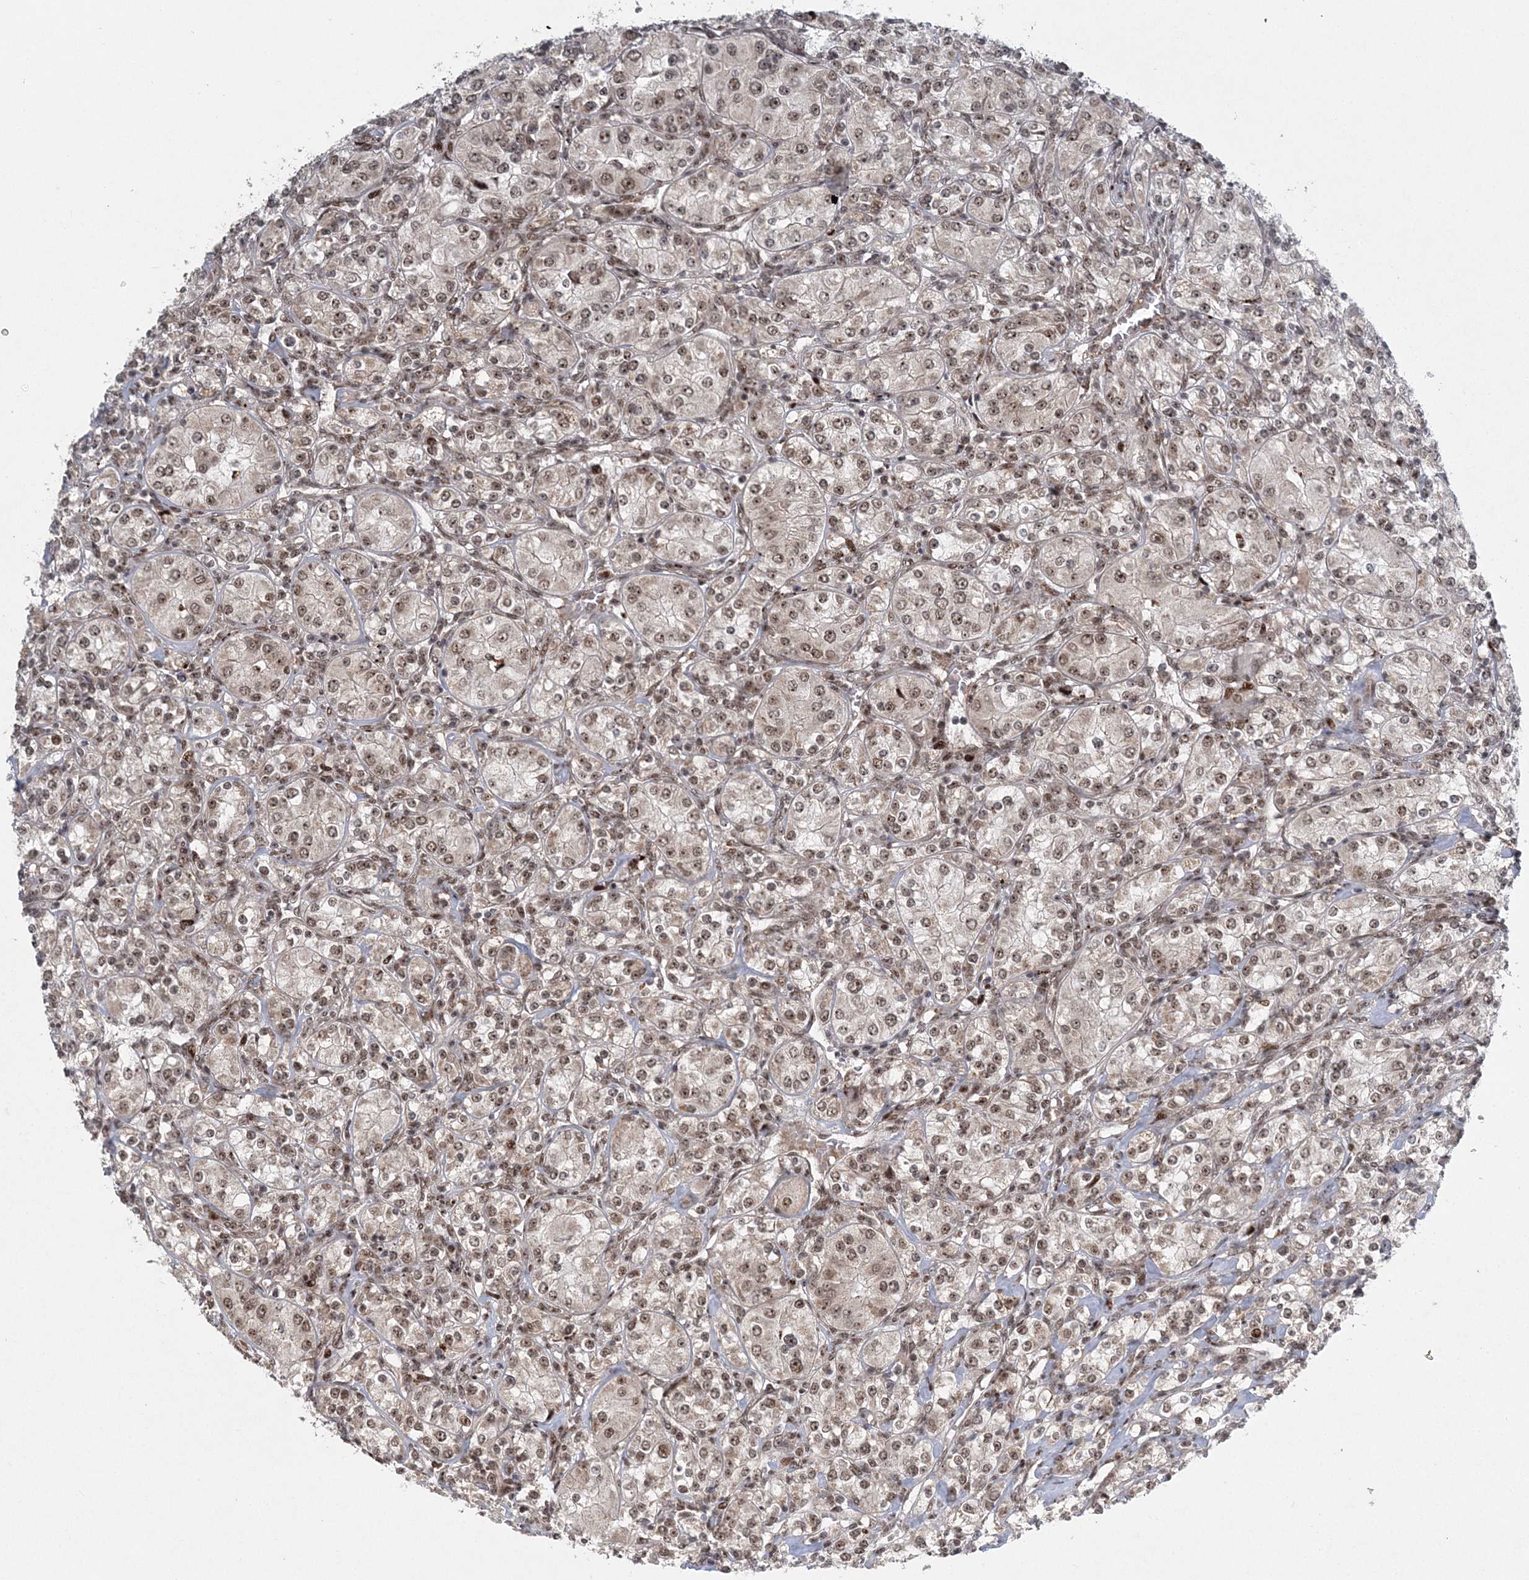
{"staining": {"intensity": "moderate", "quantity": ">75%", "location": "nuclear"}, "tissue": "renal cancer", "cell_type": "Tumor cells", "image_type": "cancer", "snomed": [{"axis": "morphology", "description": "Adenocarcinoma, NOS"}, {"axis": "topography", "description": "Kidney"}], "caption": "Renal adenocarcinoma stained with immunohistochemistry (IHC) exhibits moderate nuclear staining in approximately >75% of tumor cells.", "gene": "CWC22", "patient": {"sex": "male", "age": 77}}